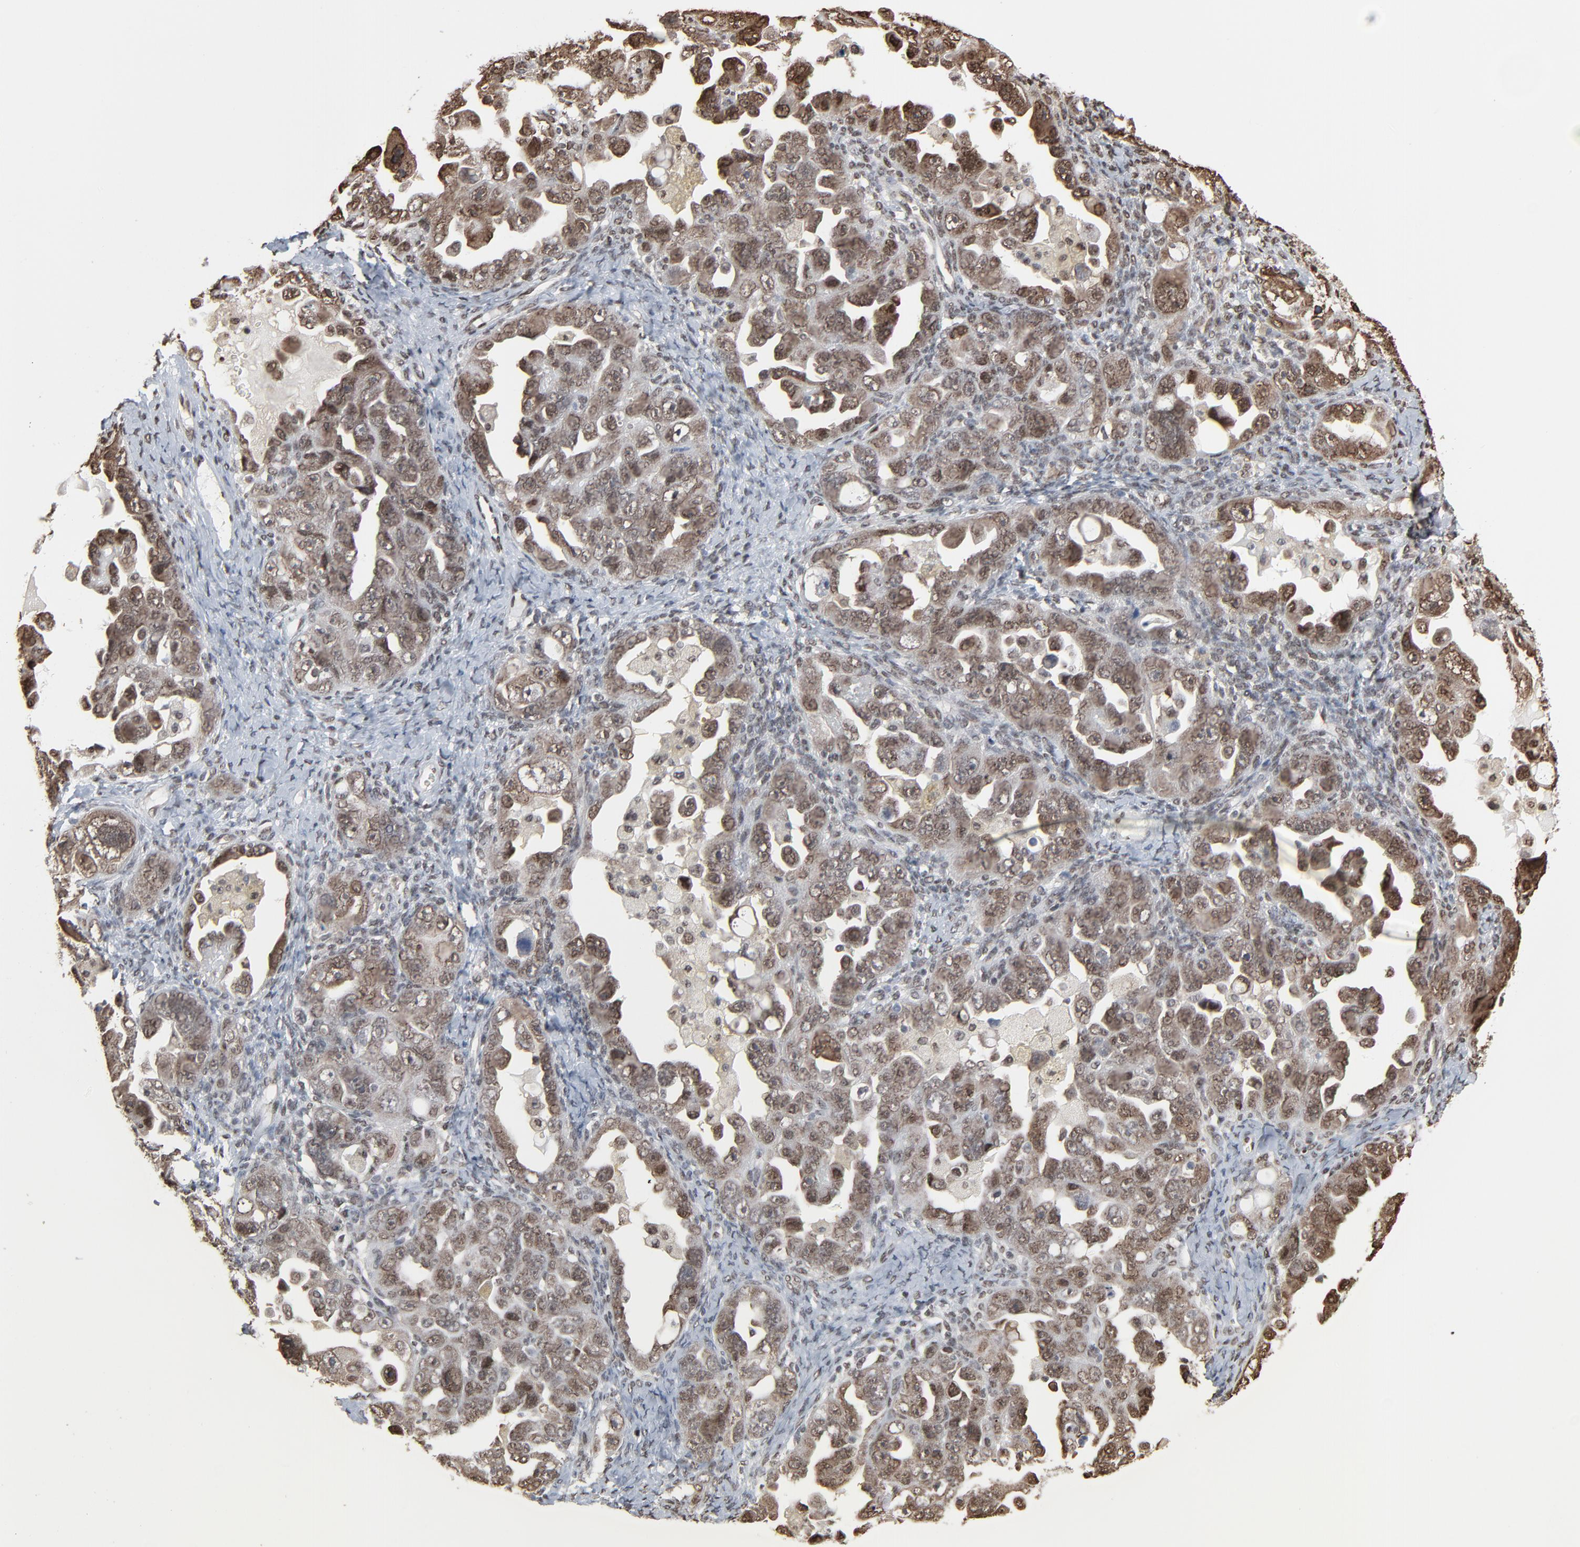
{"staining": {"intensity": "moderate", "quantity": ">75%", "location": "cytoplasmic/membranous,nuclear"}, "tissue": "ovarian cancer", "cell_type": "Tumor cells", "image_type": "cancer", "snomed": [{"axis": "morphology", "description": "Cystadenocarcinoma, serous, NOS"}, {"axis": "topography", "description": "Ovary"}], "caption": "The image reveals a brown stain indicating the presence of a protein in the cytoplasmic/membranous and nuclear of tumor cells in ovarian serous cystadenocarcinoma.", "gene": "MEIS2", "patient": {"sex": "female", "age": 66}}